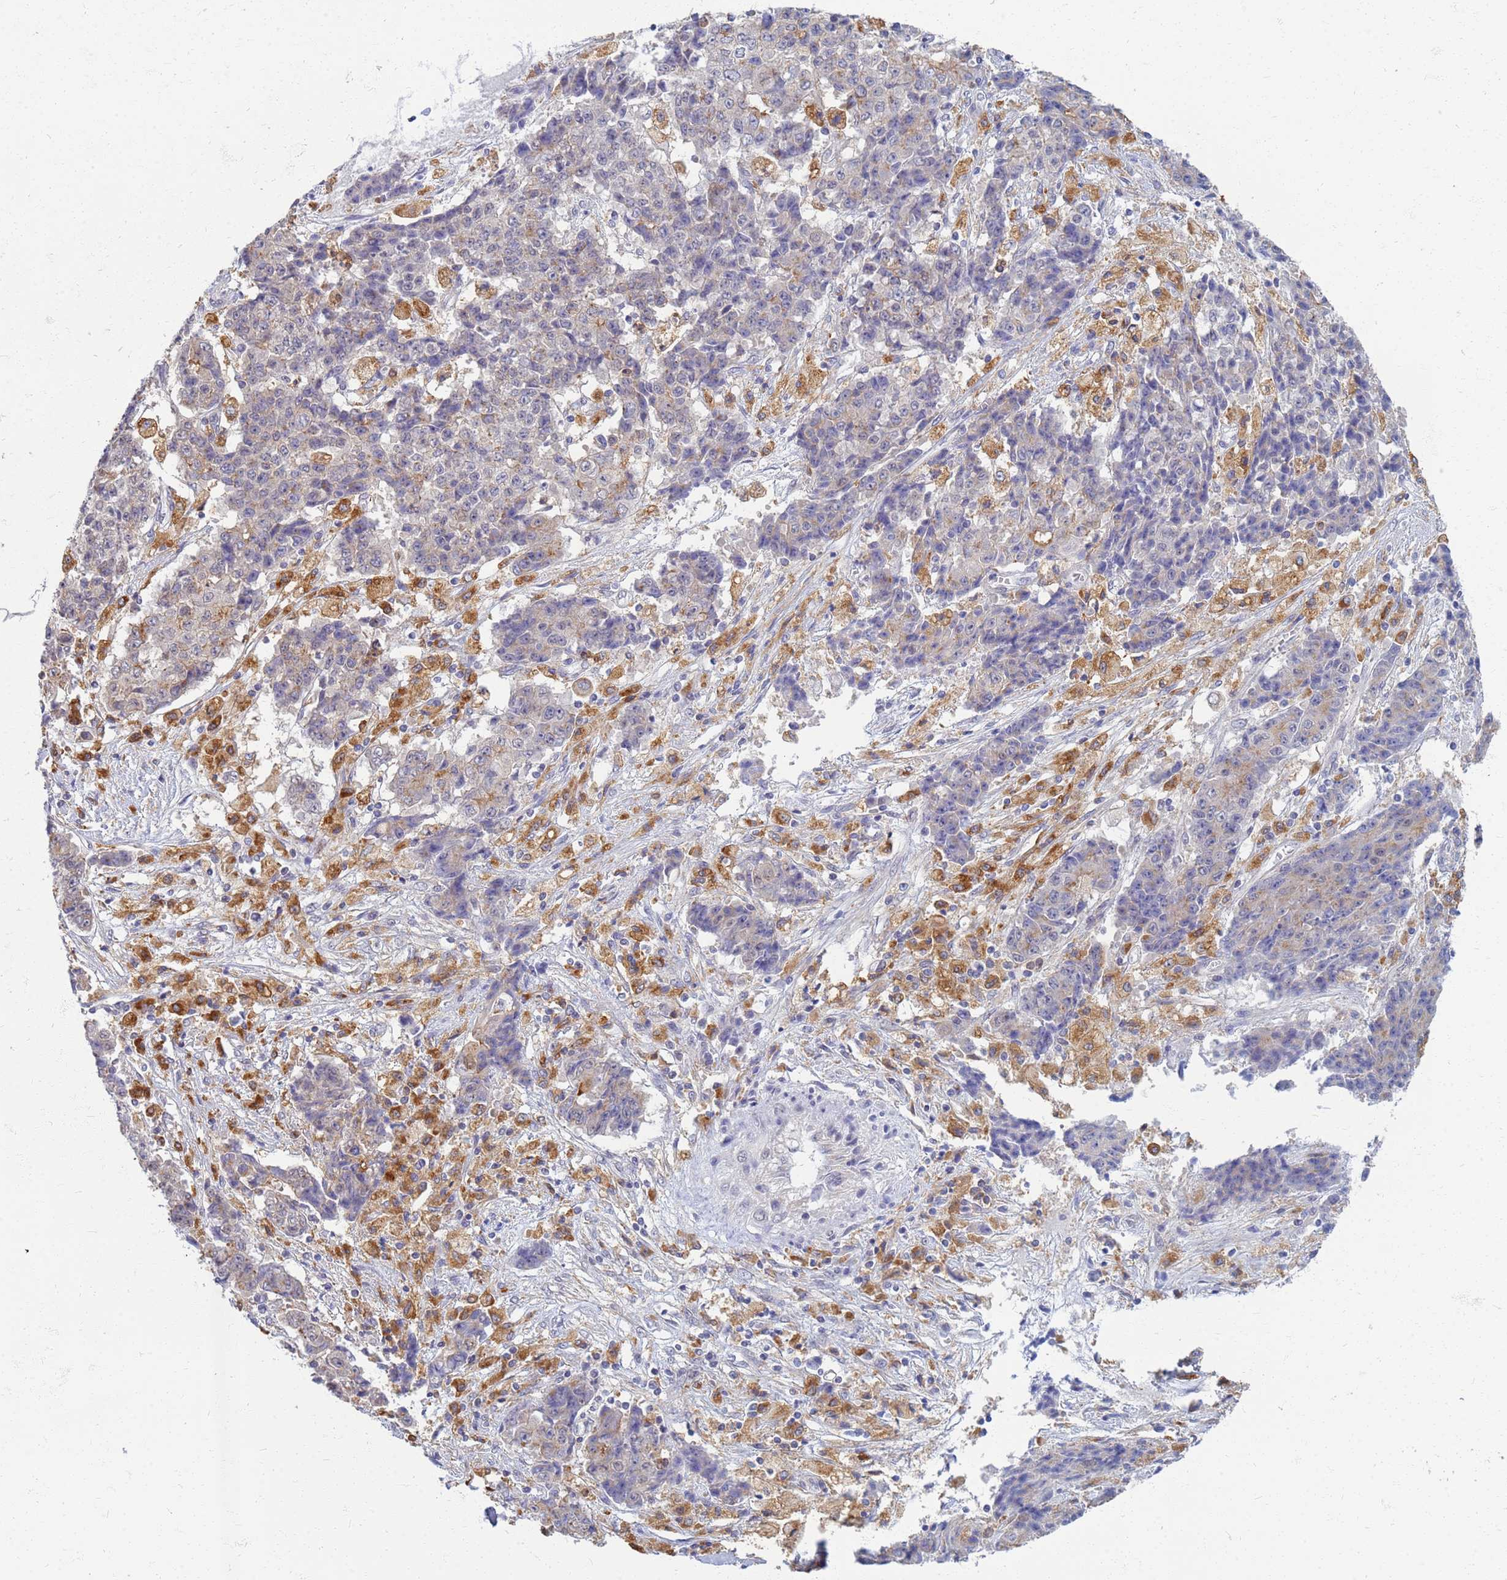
{"staining": {"intensity": "negative", "quantity": "none", "location": "none"}, "tissue": "ovarian cancer", "cell_type": "Tumor cells", "image_type": "cancer", "snomed": [{"axis": "morphology", "description": "Carcinoma, endometroid"}, {"axis": "topography", "description": "Ovary"}], "caption": "Tumor cells are negative for protein expression in human ovarian cancer (endometroid carcinoma).", "gene": "ATP6V1E1", "patient": {"sex": "female", "age": 42}}